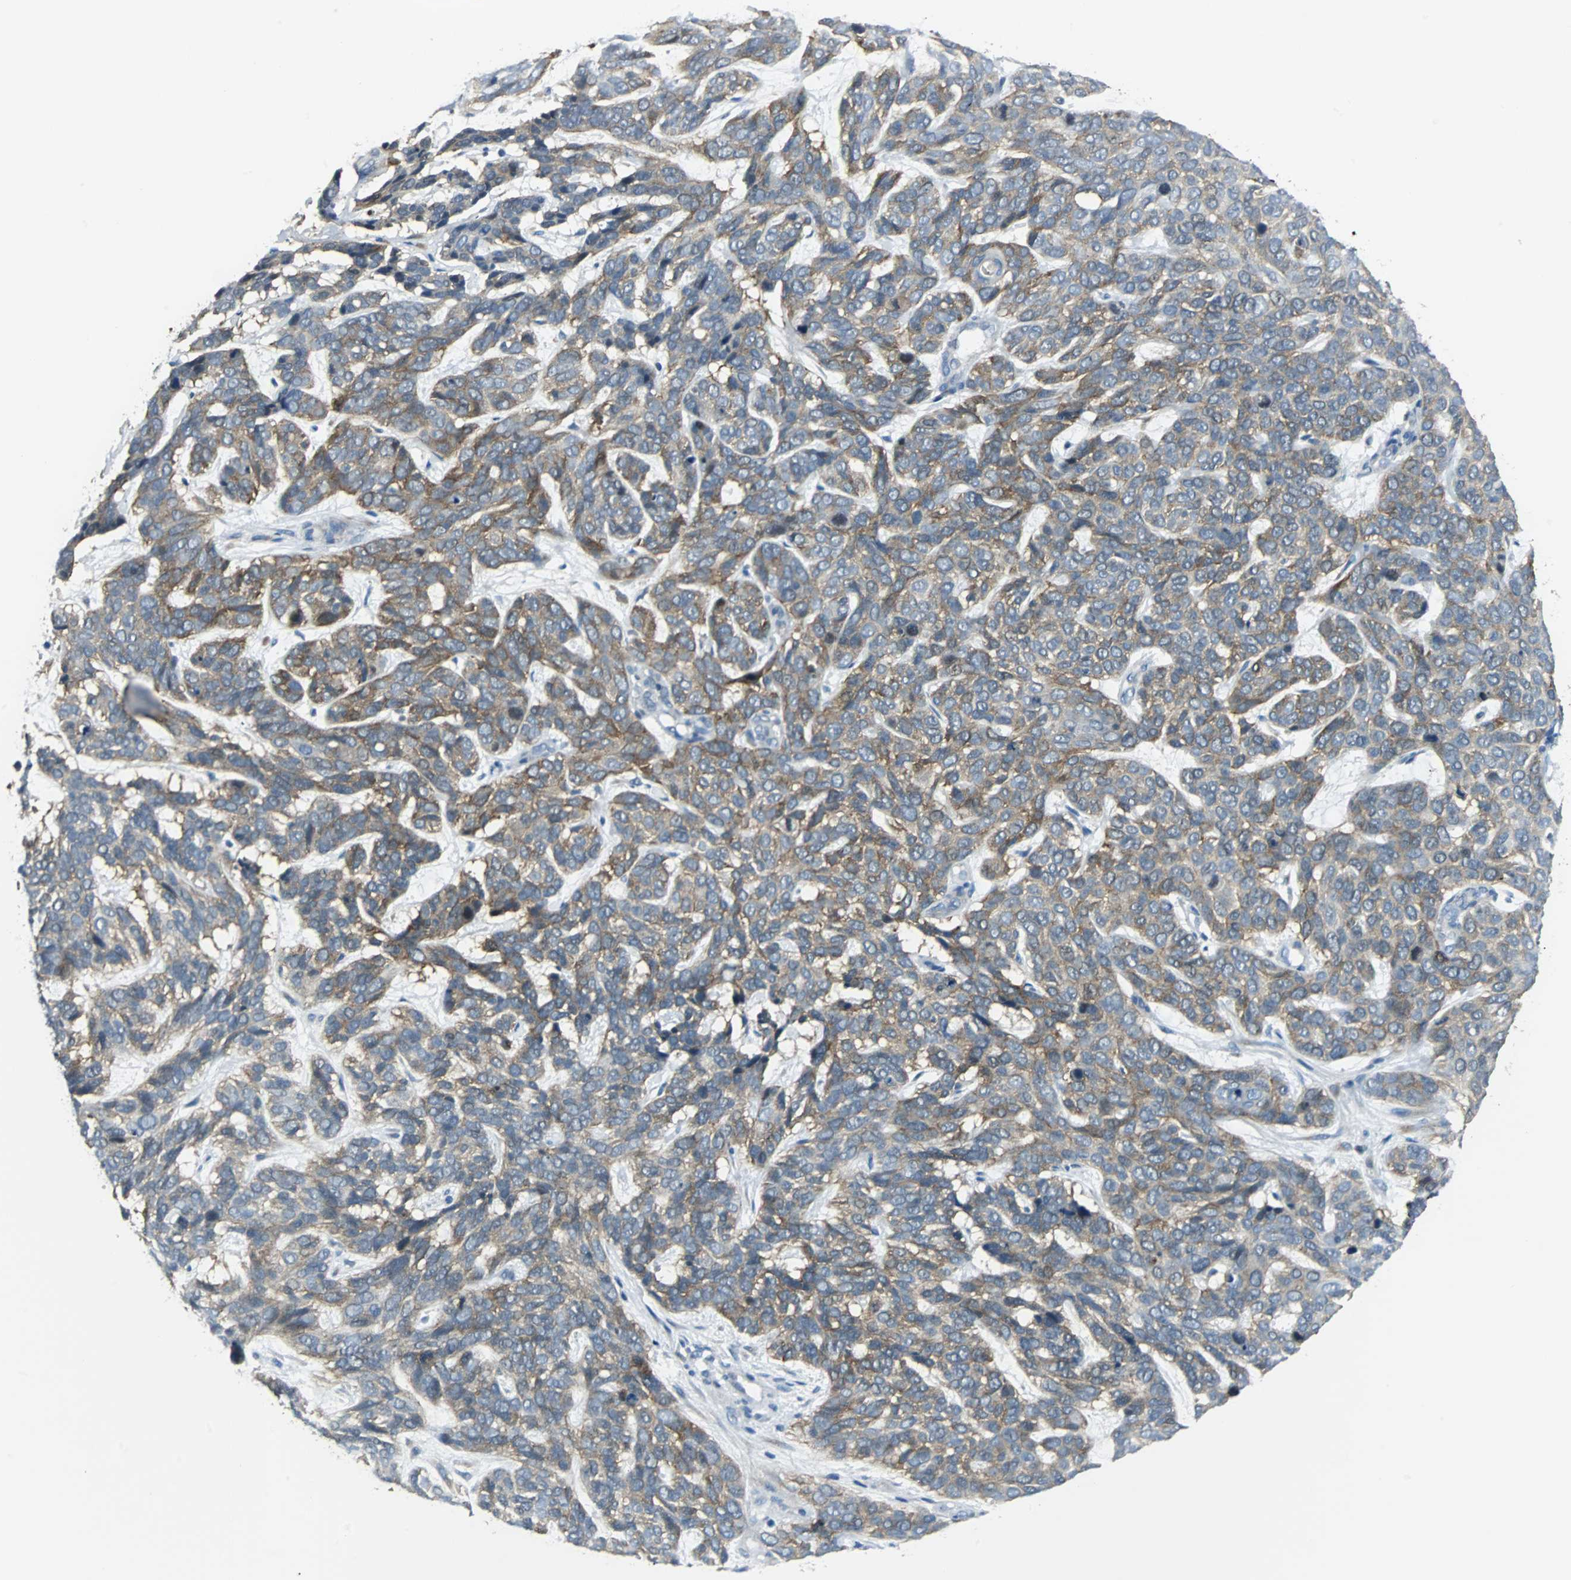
{"staining": {"intensity": "weak", "quantity": "25%-75%", "location": "cytoplasmic/membranous"}, "tissue": "skin cancer", "cell_type": "Tumor cells", "image_type": "cancer", "snomed": [{"axis": "morphology", "description": "Basal cell carcinoma"}, {"axis": "topography", "description": "Skin"}], "caption": "Weak cytoplasmic/membranous positivity is present in about 25%-75% of tumor cells in skin basal cell carcinoma.", "gene": "FHL2", "patient": {"sex": "male", "age": 87}}